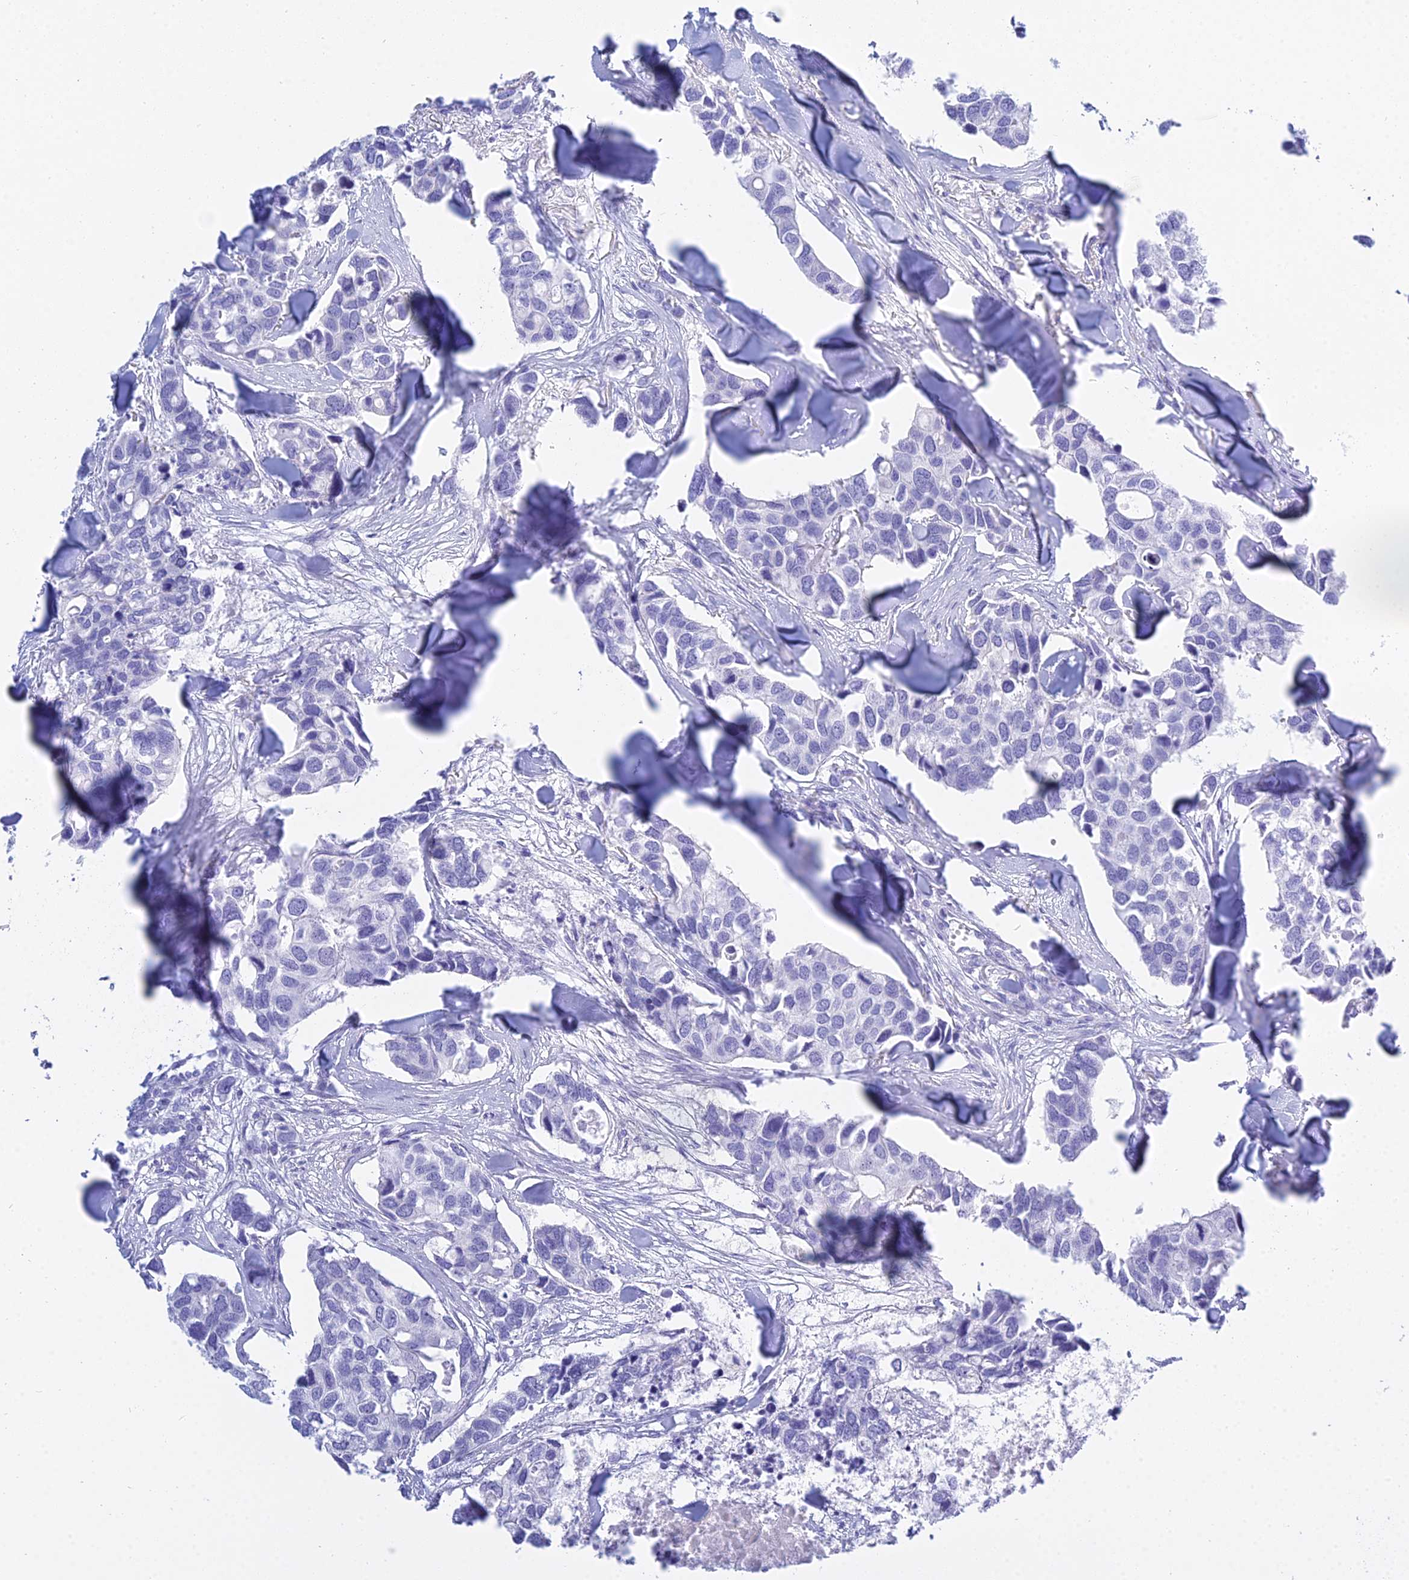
{"staining": {"intensity": "negative", "quantity": "none", "location": "none"}, "tissue": "breast cancer", "cell_type": "Tumor cells", "image_type": "cancer", "snomed": [{"axis": "morphology", "description": "Duct carcinoma"}, {"axis": "topography", "description": "Breast"}], "caption": "DAB (3,3'-diaminobenzidine) immunohistochemical staining of human breast cancer shows no significant staining in tumor cells. (Stains: DAB (3,3'-diaminobenzidine) immunohistochemistry with hematoxylin counter stain, Microscopy: brightfield microscopy at high magnification).", "gene": "PATE4", "patient": {"sex": "female", "age": 83}}